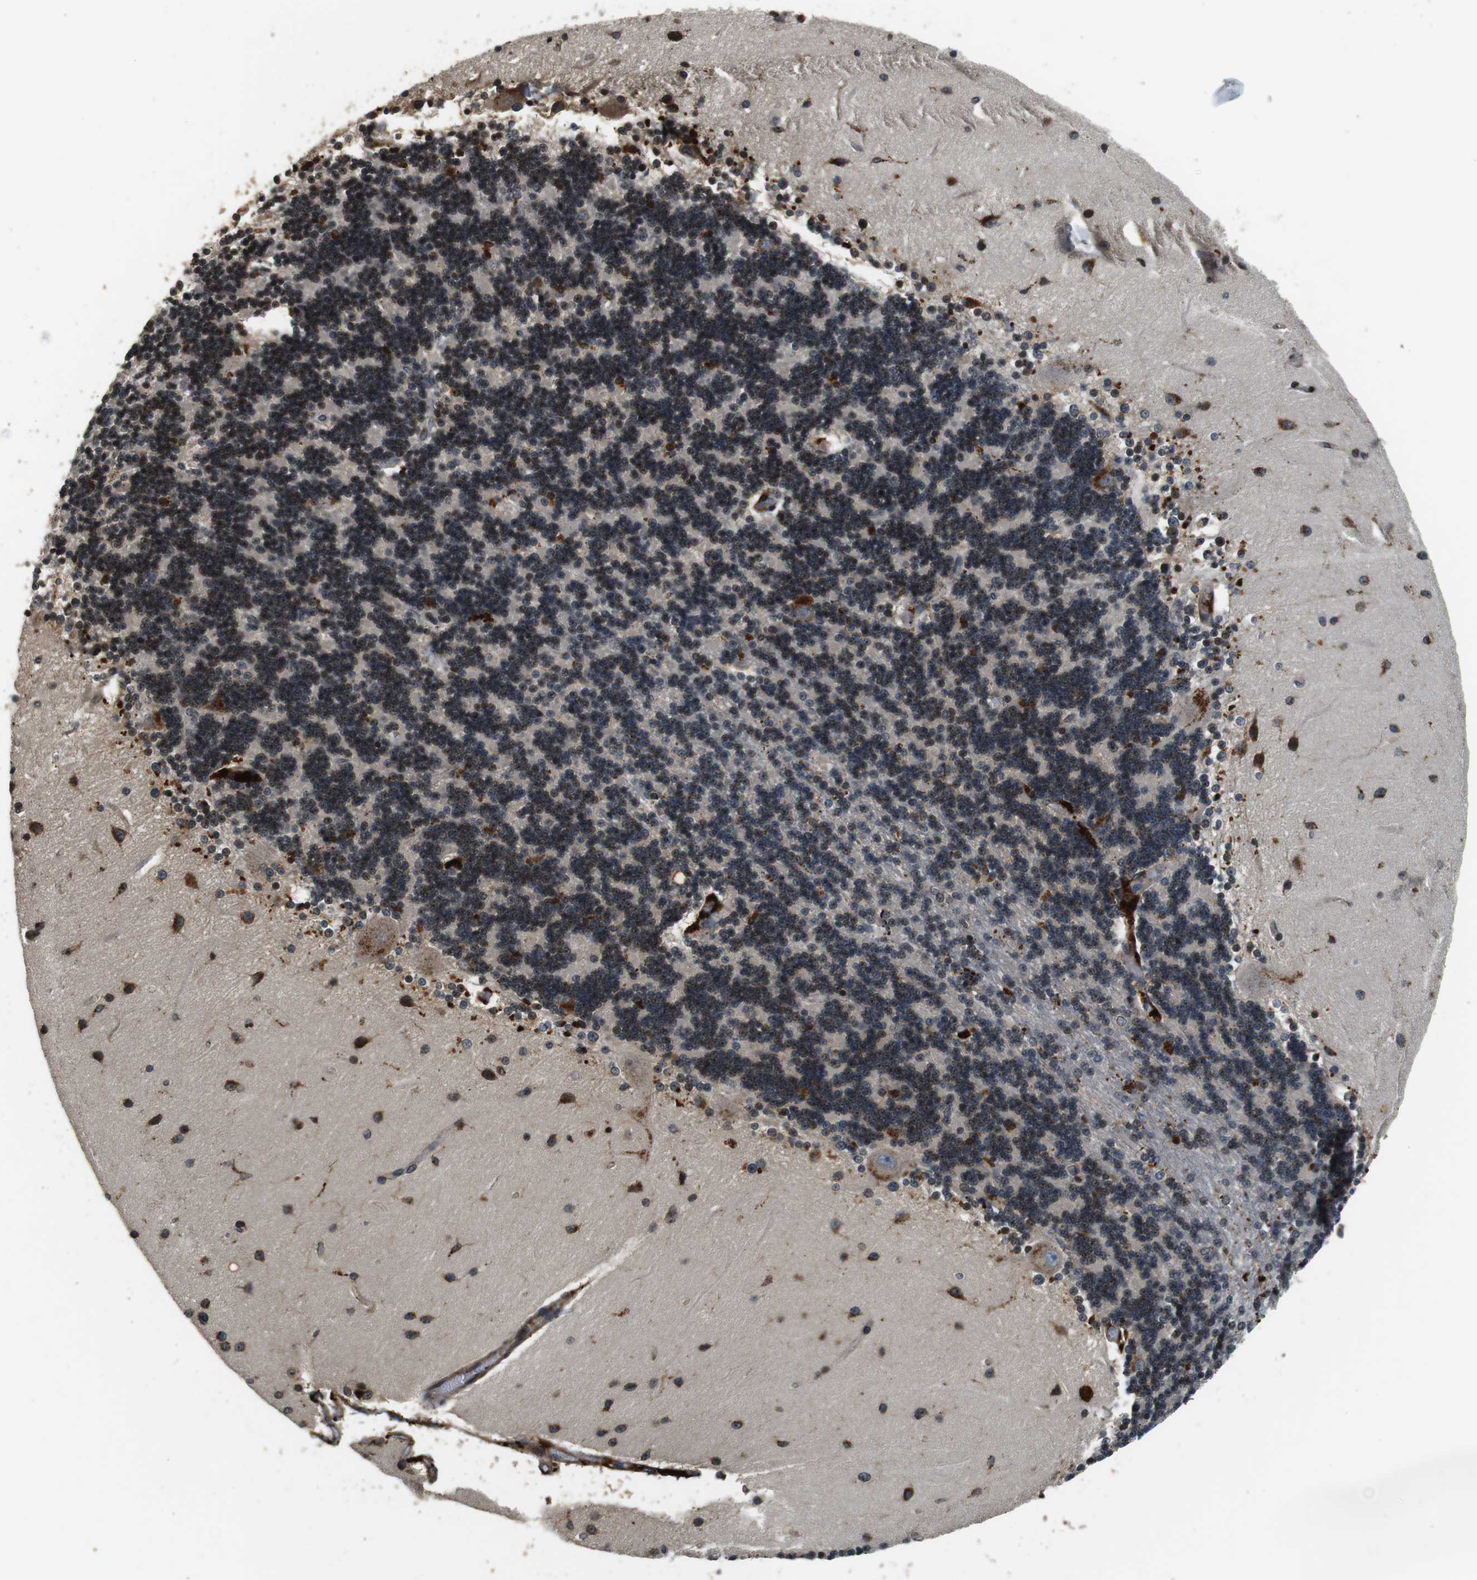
{"staining": {"intensity": "moderate", "quantity": "25%-75%", "location": "cytoplasmic/membranous,nuclear"}, "tissue": "cerebellum", "cell_type": "Cells in granular layer", "image_type": "normal", "snomed": [{"axis": "morphology", "description": "Normal tissue, NOS"}, {"axis": "topography", "description": "Cerebellum"}], "caption": "Cerebellum was stained to show a protein in brown. There is medium levels of moderate cytoplasmic/membranous,nuclear staining in approximately 25%-75% of cells in granular layer.", "gene": "TXNRD1", "patient": {"sex": "female", "age": 54}}